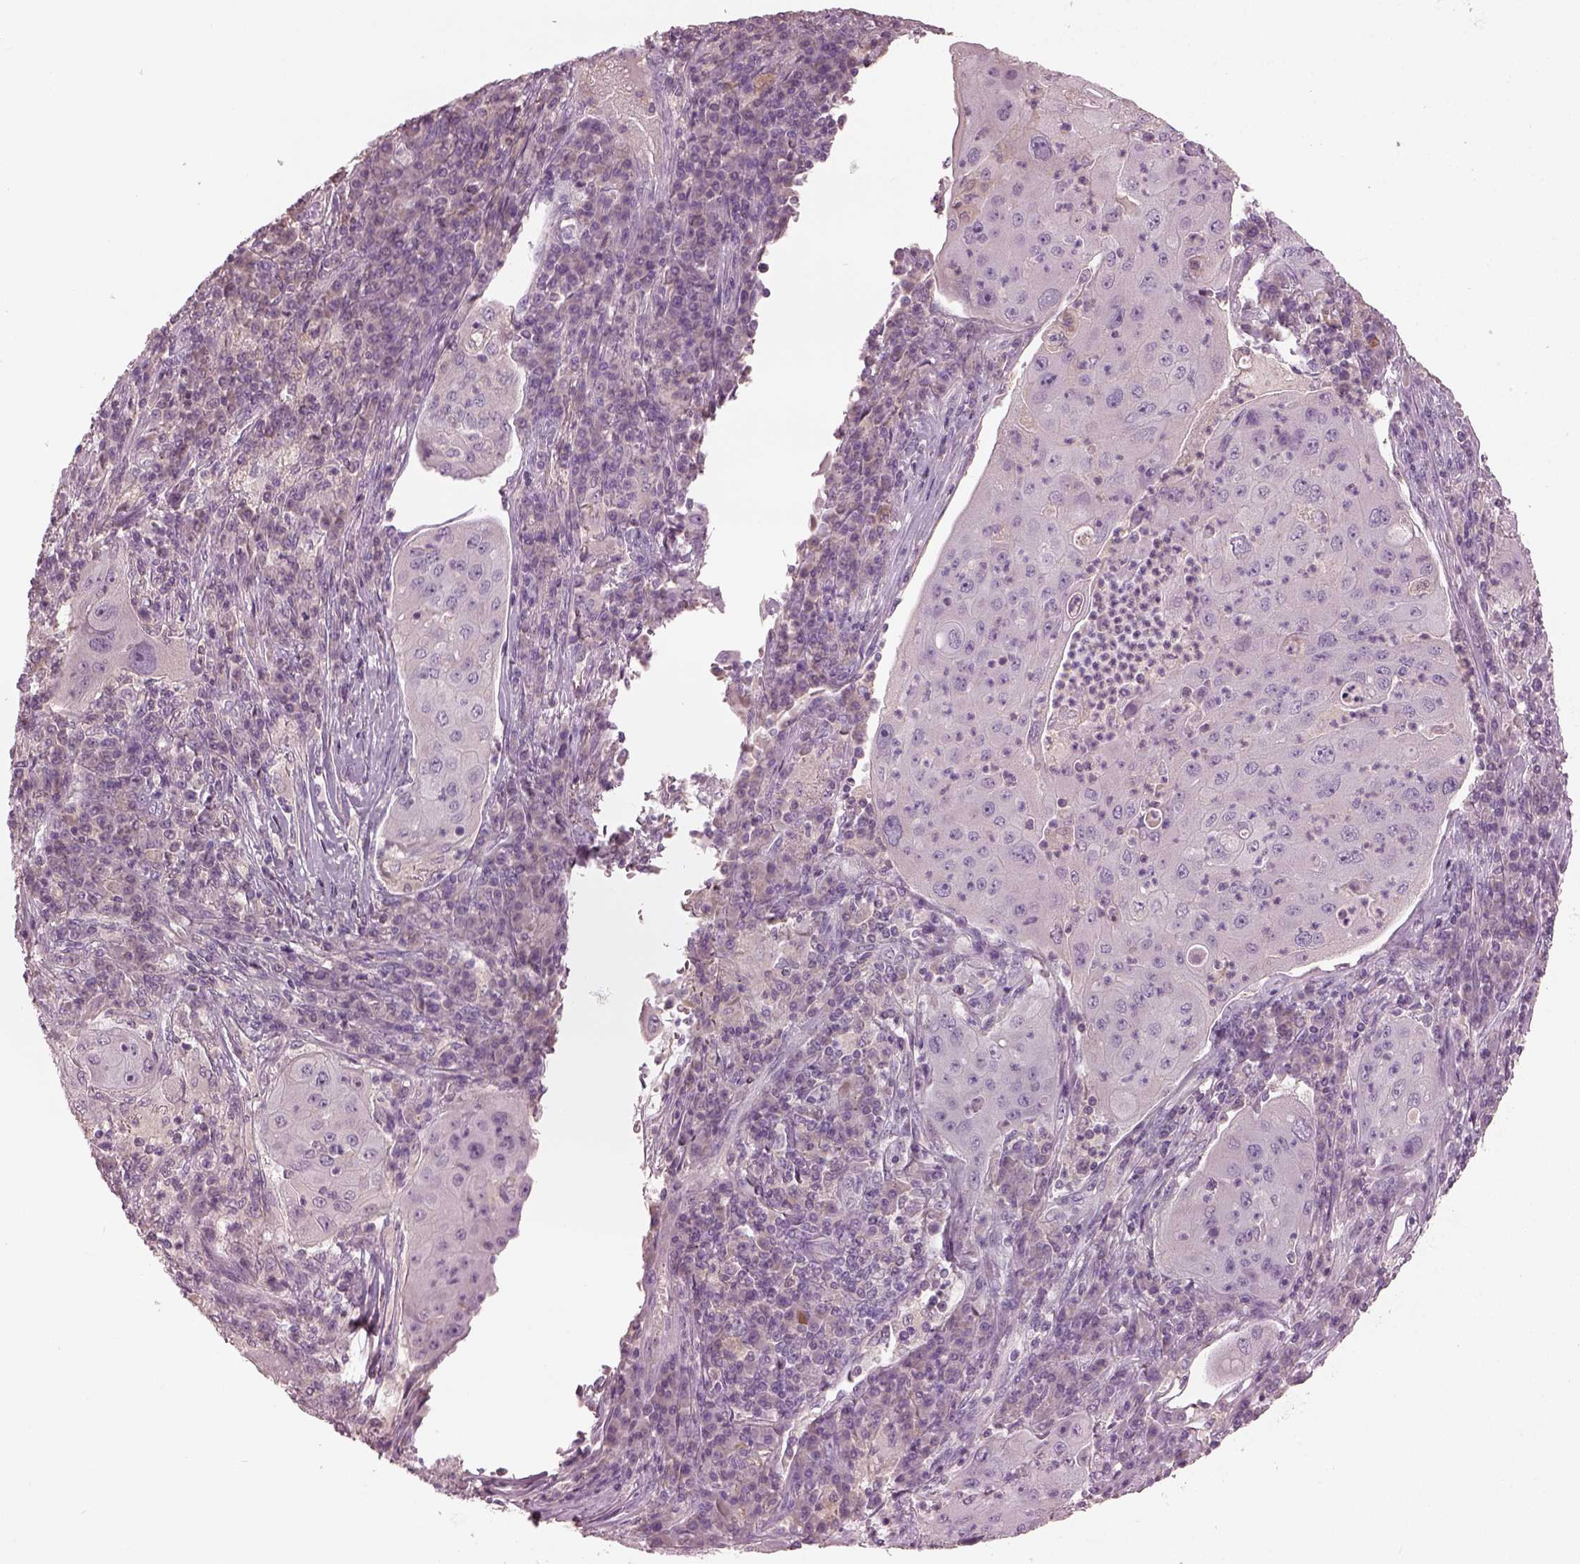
{"staining": {"intensity": "negative", "quantity": "none", "location": "none"}, "tissue": "lung cancer", "cell_type": "Tumor cells", "image_type": "cancer", "snomed": [{"axis": "morphology", "description": "Squamous cell carcinoma, NOS"}, {"axis": "topography", "description": "Lung"}], "caption": "High power microscopy micrograph of an immunohistochemistry (IHC) micrograph of lung cancer (squamous cell carcinoma), revealing no significant expression in tumor cells.", "gene": "PACRG", "patient": {"sex": "female", "age": 59}}